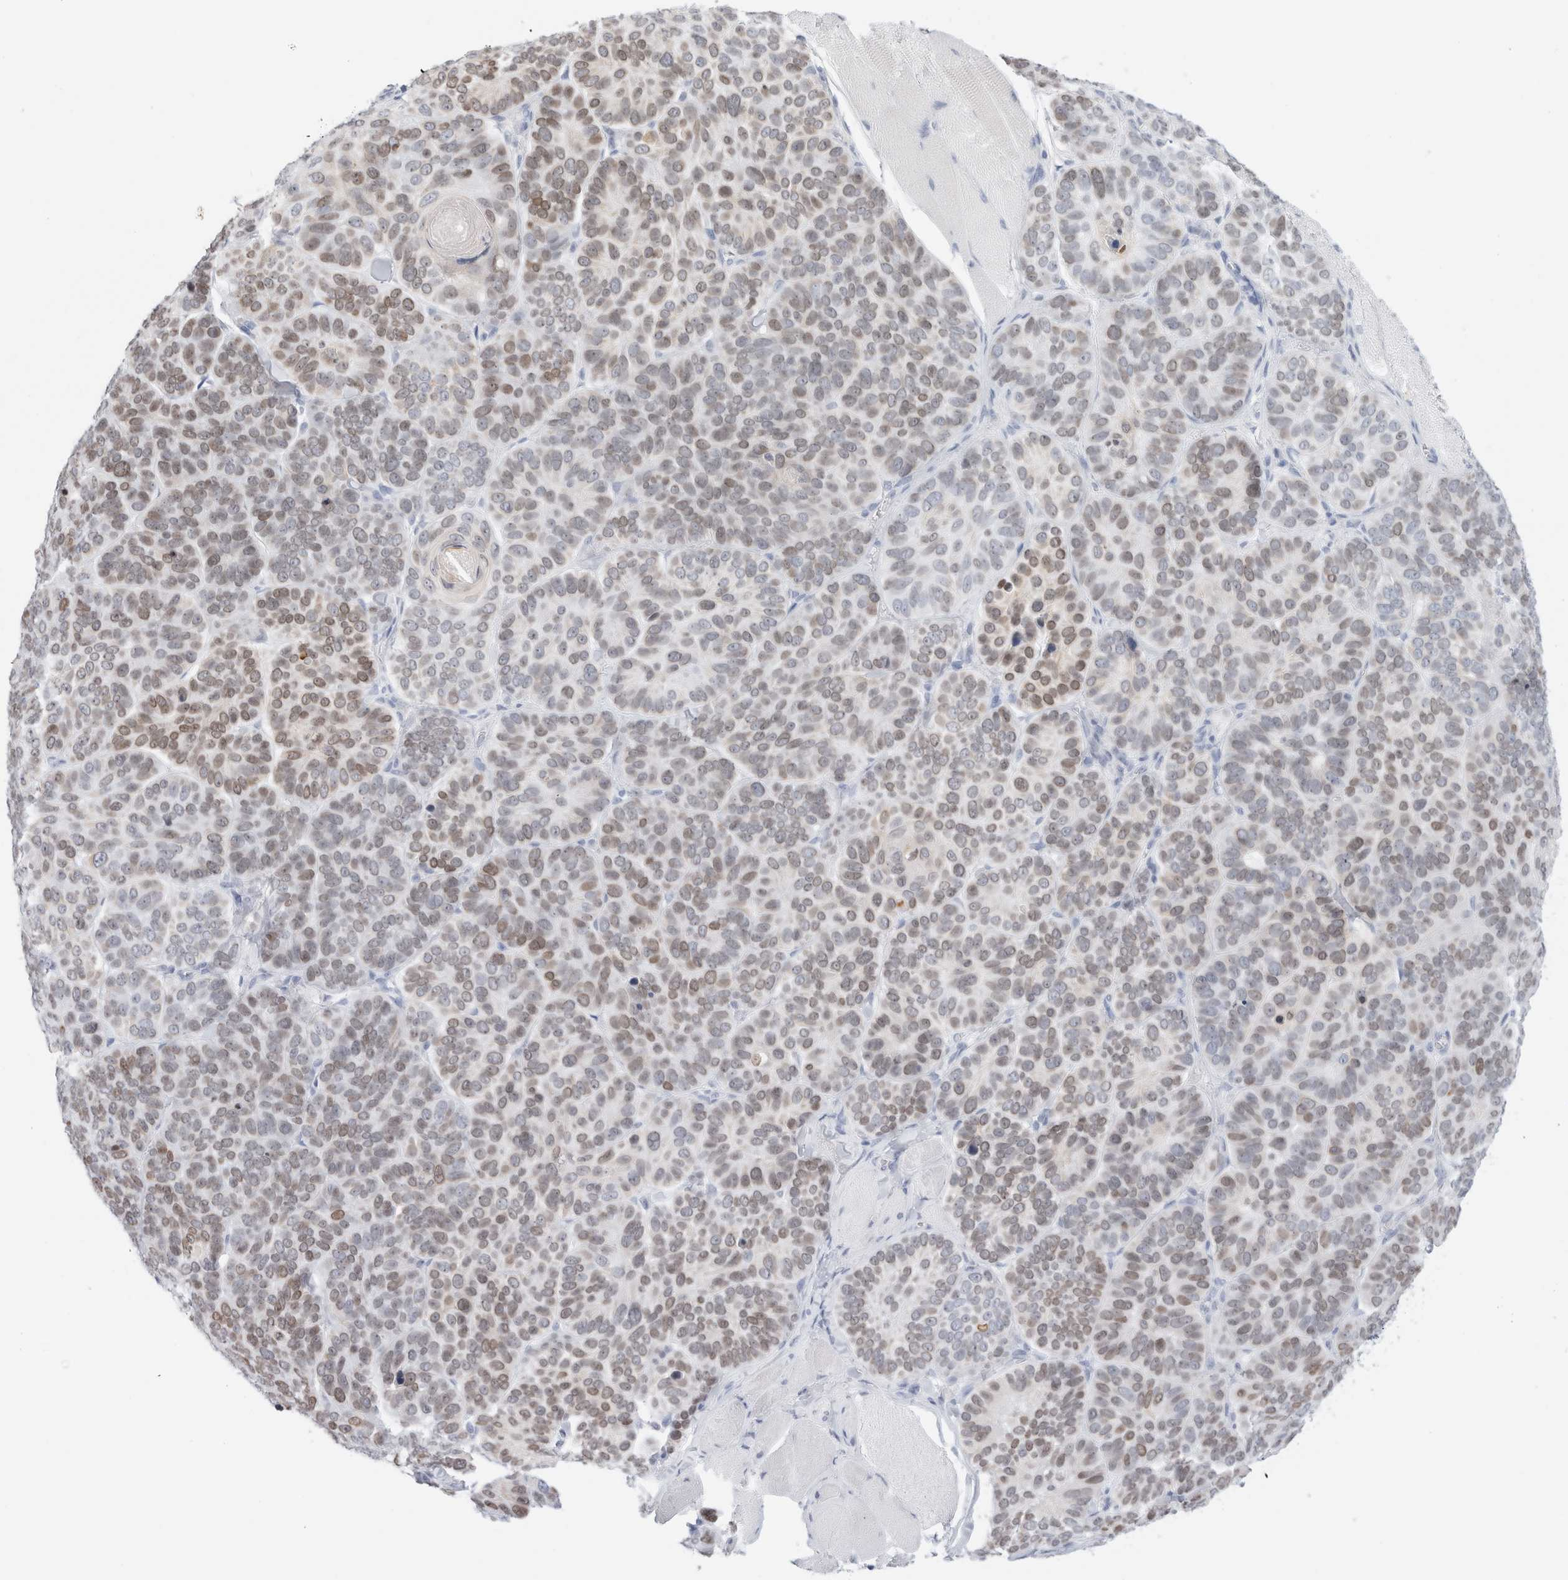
{"staining": {"intensity": "weak", "quantity": "25%-75%", "location": "nuclear"}, "tissue": "skin cancer", "cell_type": "Tumor cells", "image_type": "cancer", "snomed": [{"axis": "morphology", "description": "Basal cell carcinoma"}, {"axis": "topography", "description": "Skin"}], "caption": "The photomicrograph demonstrates staining of basal cell carcinoma (skin), revealing weak nuclear protein expression (brown color) within tumor cells.", "gene": "MUC15", "patient": {"sex": "male", "age": 62}}